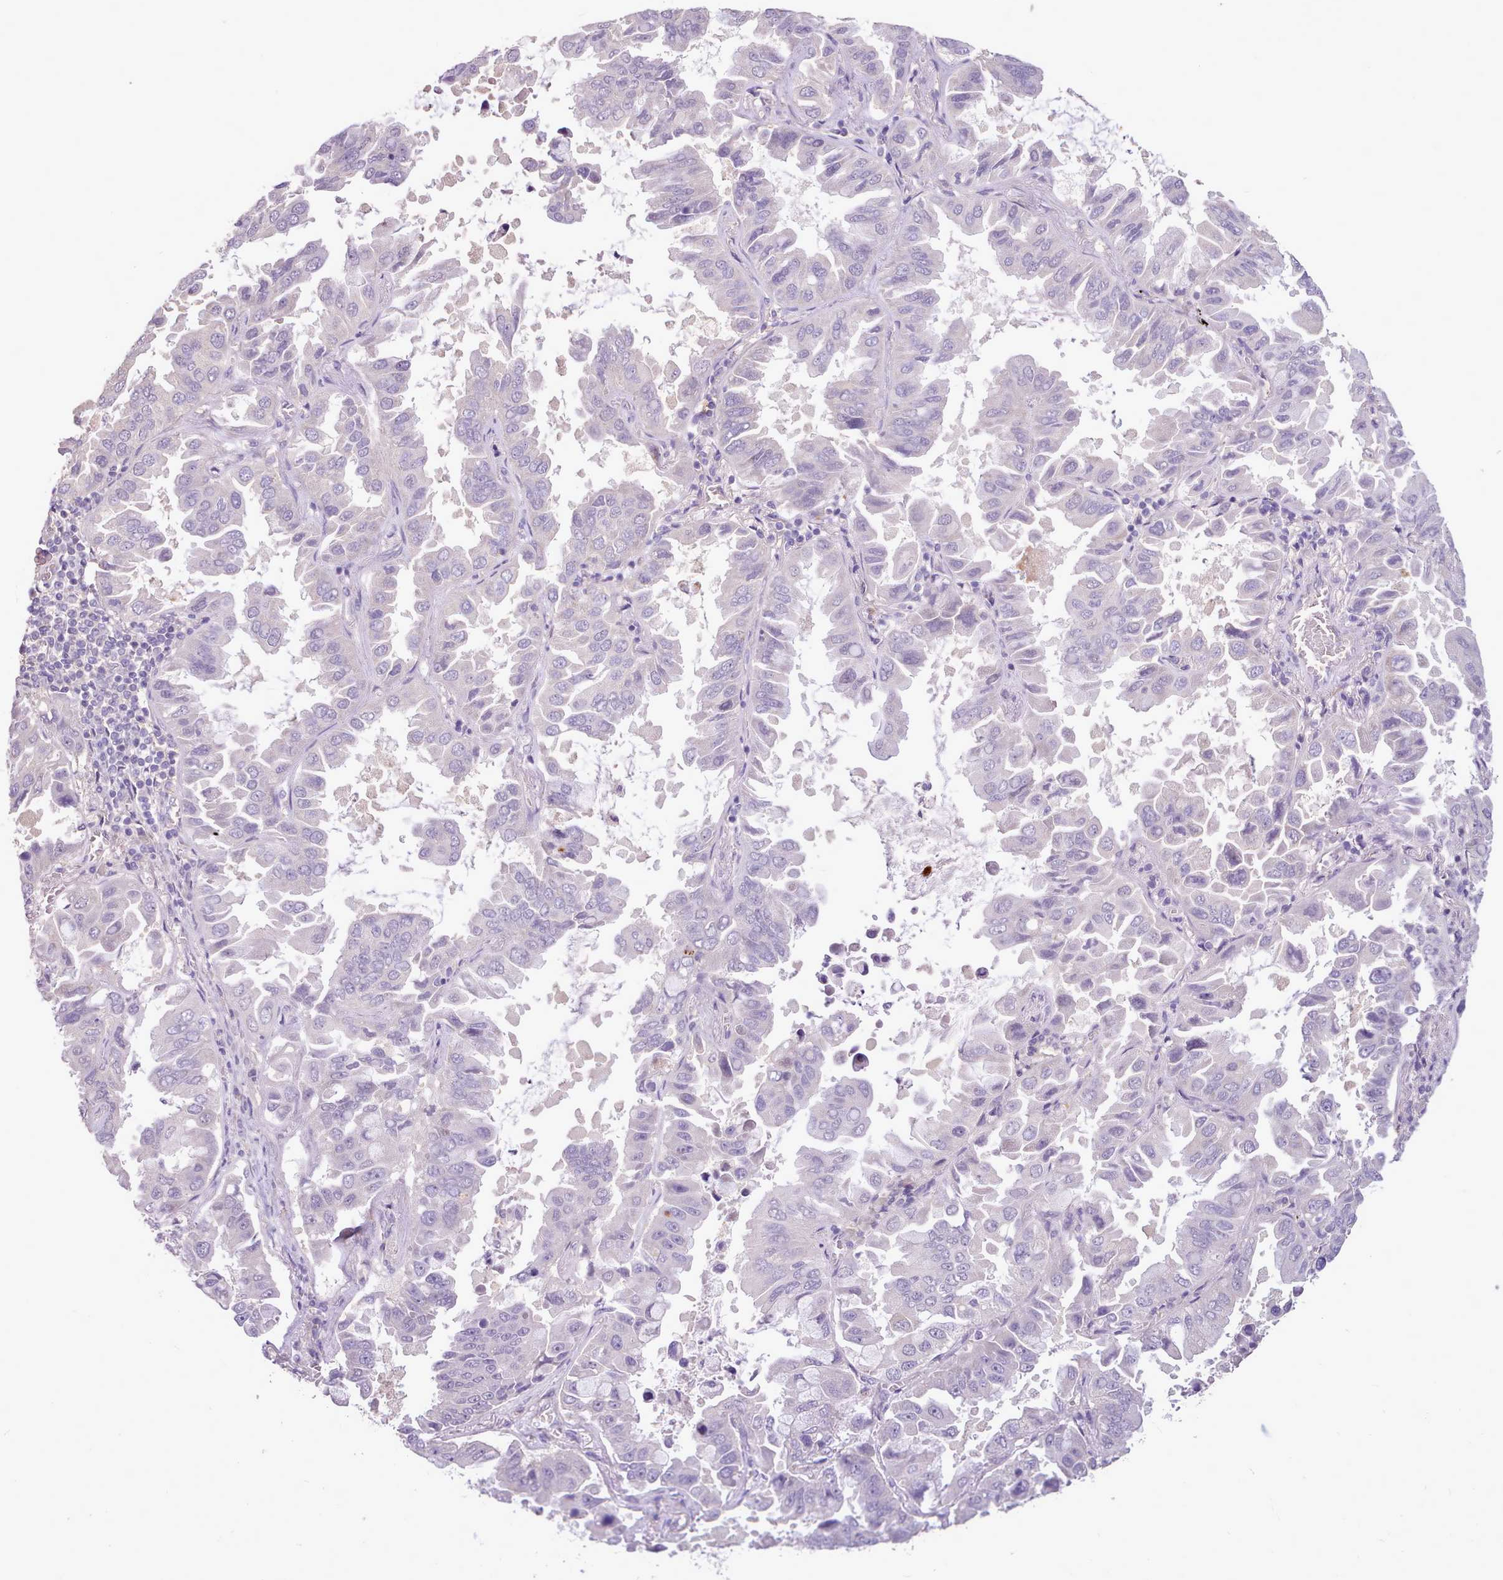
{"staining": {"intensity": "negative", "quantity": "none", "location": "none"}, "tissue": "lung cancer", "cell_type": "Tumor cells", "image_type": "cancer", "snomed": [{"axis": "morphology", "description": "Adenocarcinoma, NOS"}, {"axis": "topography", "description": "Lung"}], "caption": "IHC photomicrograph of human lung cancer stained for a protein (brown), which shows no expression in tumor cells.", "gene": "ZNF607", "patient": {"sex": "male", "age": 64}}